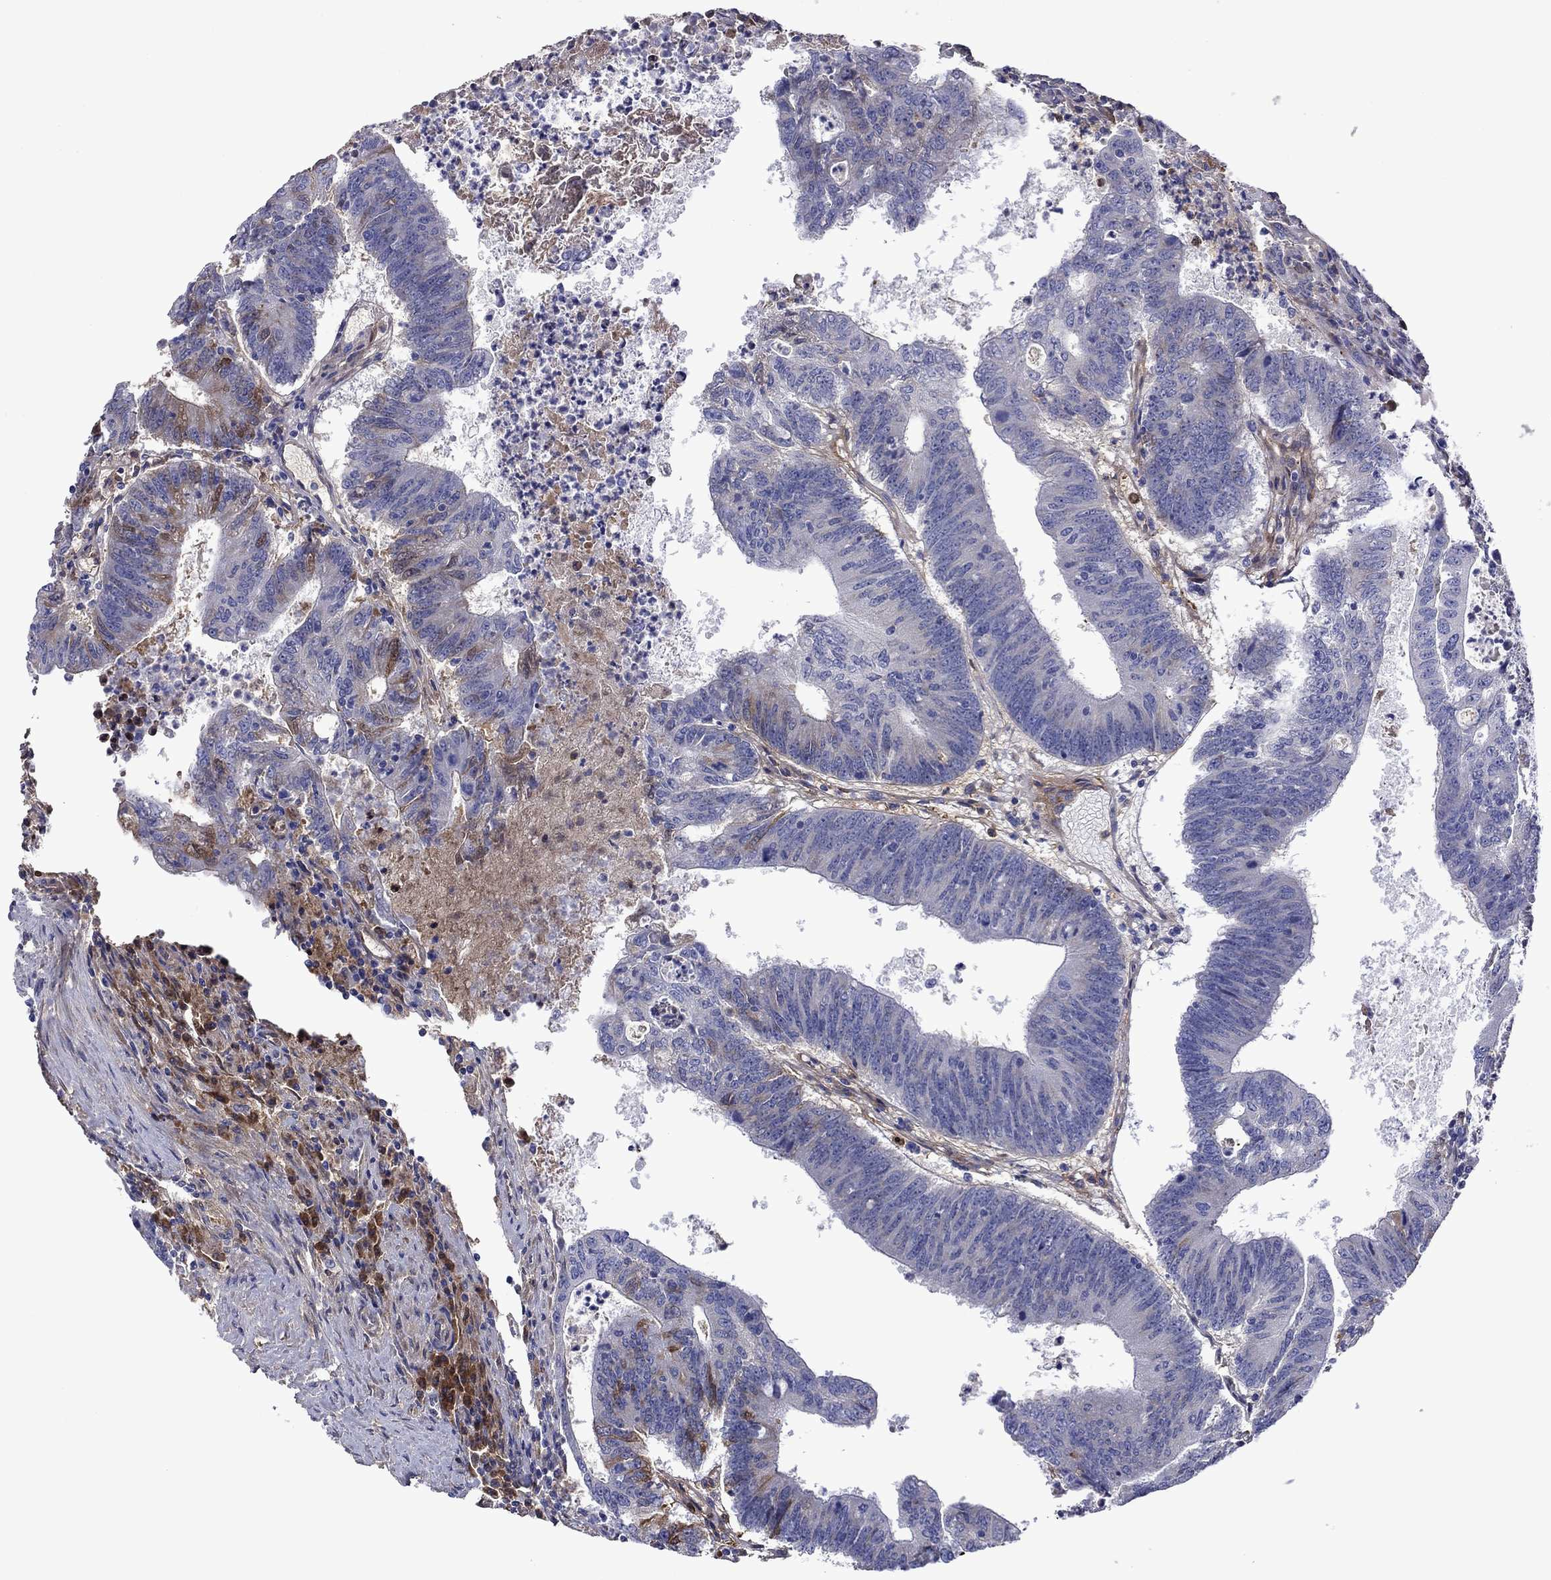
{"staining": {"intensity": "negative", "quantity": "none", "location": "none"}, "tissue": "colorectal cancer", "cell_type": "Tumor cells", "image_type": "cancer", "snomed": [{"axis": "morphology", "description": "Adenocarcinoma, NOS"}, {"axis": "topography", "description": "Colon"}], "caption": "A high-resolution histopathology image shows immunohistochemistry staining of adenocarcinoma (colorectal), which demonstrates no significant expression in tumor cells. The staining is performed using DAB (3,3'-diaminobenzidine) brown chromogen with nuclei counter-stained in using hematoxylin.", "gene": "HSPG2", "patient": {"sex": "female", "age": 70}}